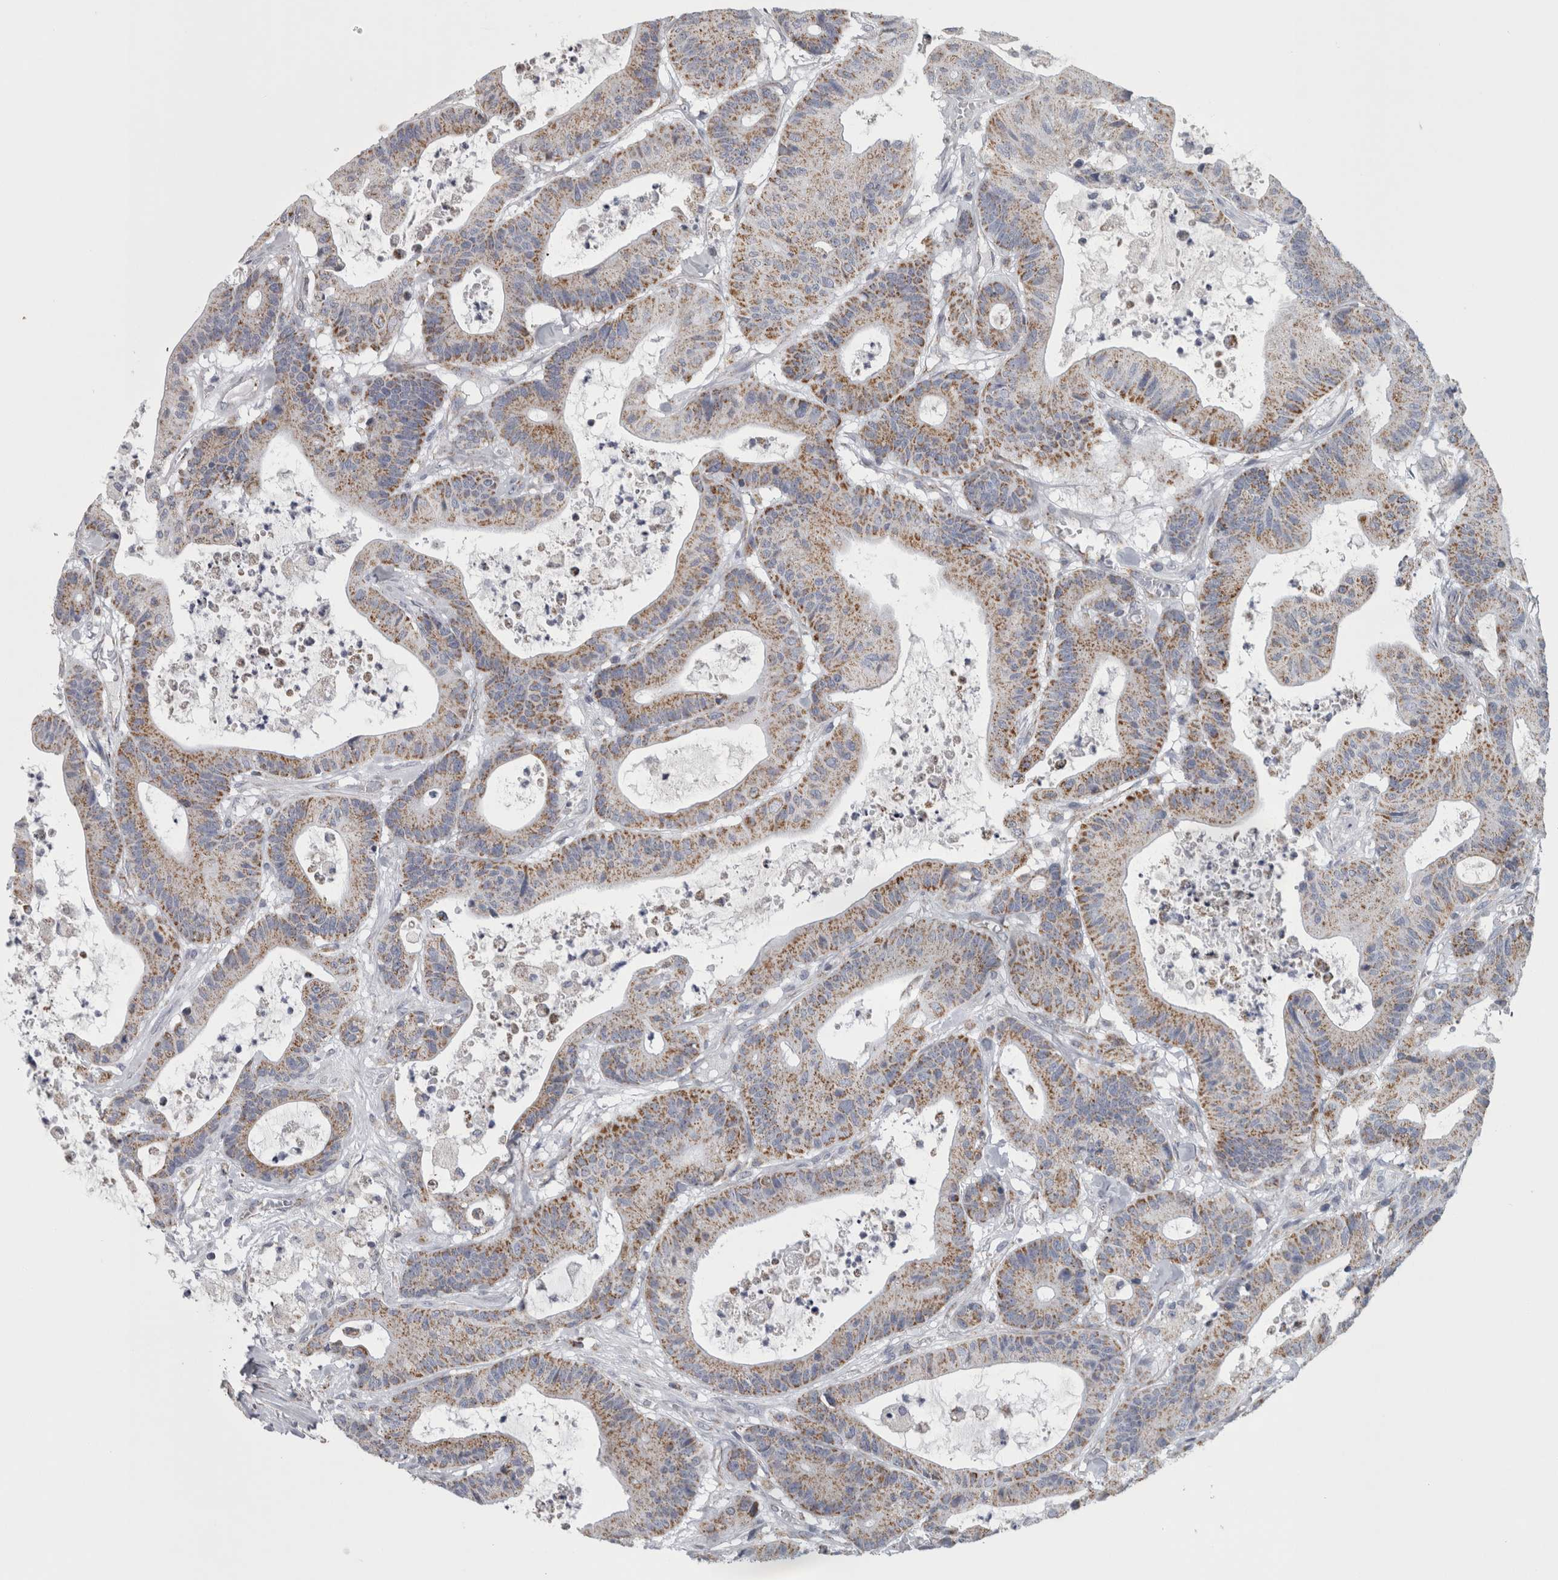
{"staining": {"intensity": "moderate", "quantity": "25%-75%", "location": "cytoplasmic/membranous"}, "tissue": "colorectal cancer", "cell_type": "Tumor cells", "image_type": "cancer", "snomed": [{"axis": "morphology", "description": "Adenocarcinoma, NOS"}, {"axis": "topography", "description": "Colon"}], "caption": "The immunohistochemical stain shows moderate cytoplasmic/membranous staining in tumor cells of colorectal adenocarcinoma tissue.", "gene": "DBT", "patient": {"sex": "female", "age": 84}}